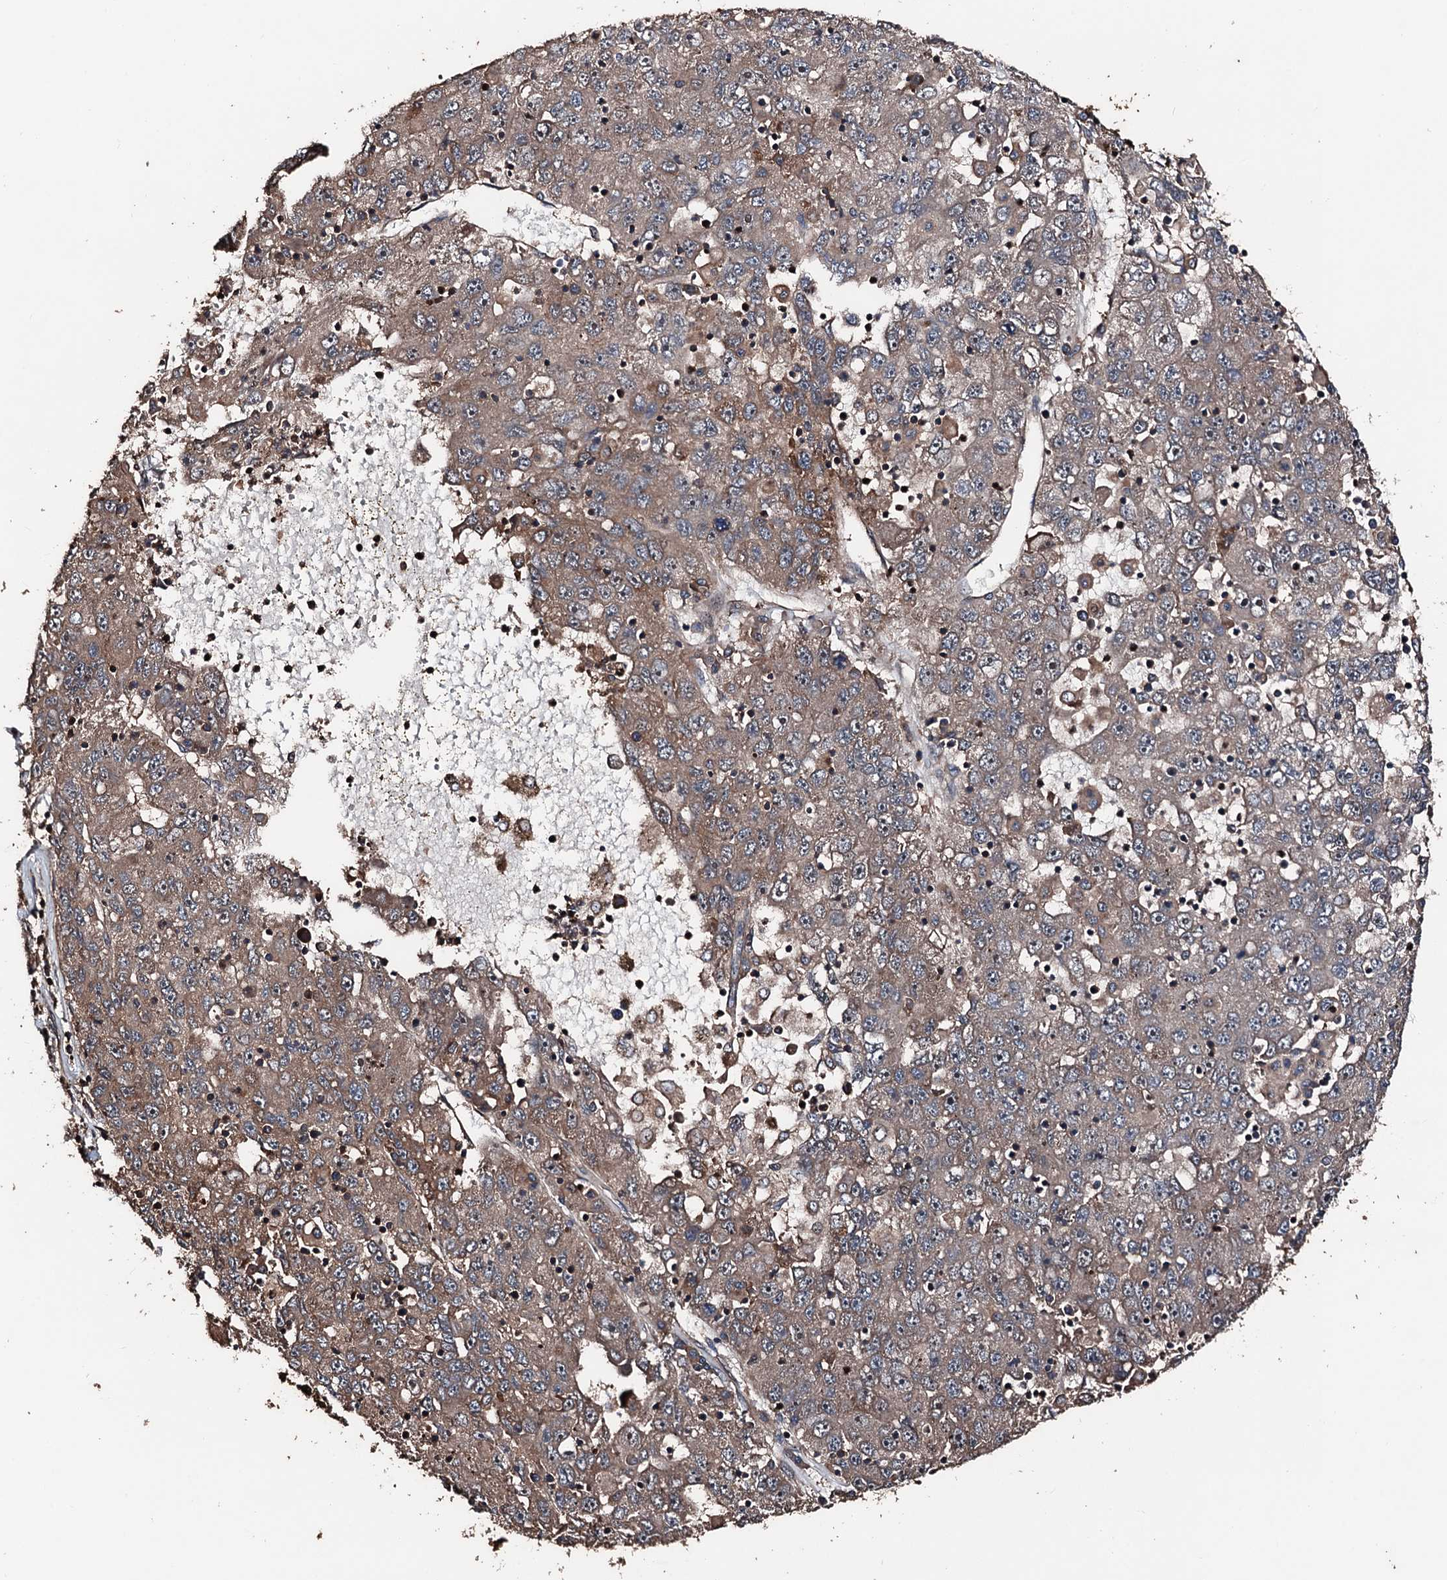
{"staining": {"intensity": "weak", "quantity": ">75%", "location": "cytoplasmic/membranous"}, "tissue": "liver cancer", "cell_type": "Tumor cells", "image_type": "cancer", "snomed": [{"axis": "morphology", "description": "Carcinoma, Hepatocellular, NOS"}, {"axis": "topography", "description": "Liver"}], "caption": "A photomicrograph of liver cancer (hepatocellular carcinoma) stained for a protein shows weak cytoplasmic/membranous brown staining in tumor cells.", "gene": "KIF18A", "patient": {"sex": "male", "age": 49}}